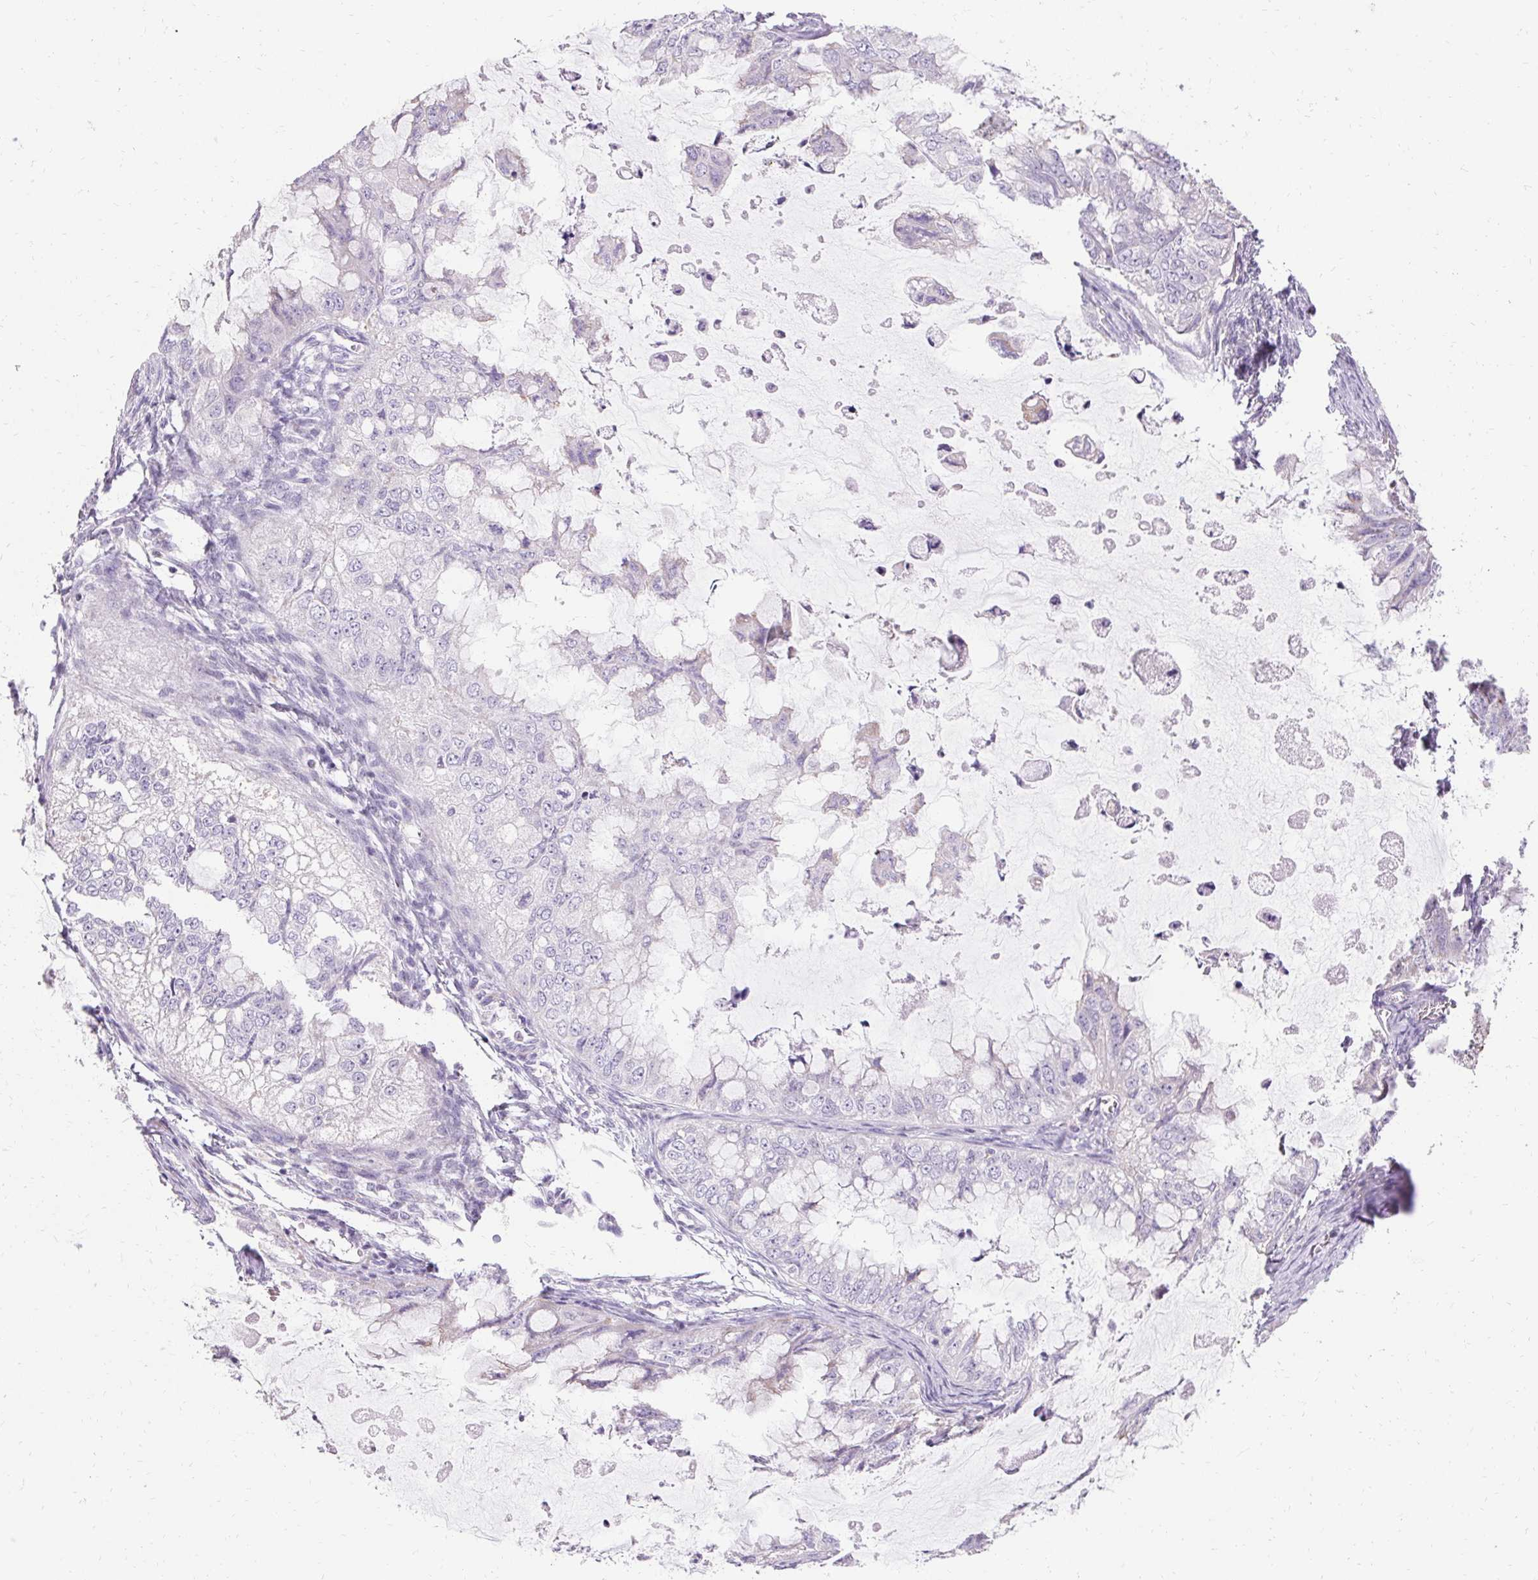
{"staining": {"intensity": "negative", "quantity": "none", "location": "none"}, "tissue": "ovarian cancer", "cell_type": "Tumor cells", "image_type": "cancer", "snomed": [{"axis": "morphology", "description": "Cystadenocarcinoma, mucinous, NOS"}, {"axis": "topography", "description": "Ovary"}], "caption": "The micrograph displays no staining of tumor cells in ovarian cancer.", "gene": "ASGR2", "patient": {"sex": "female", "age": 72}}